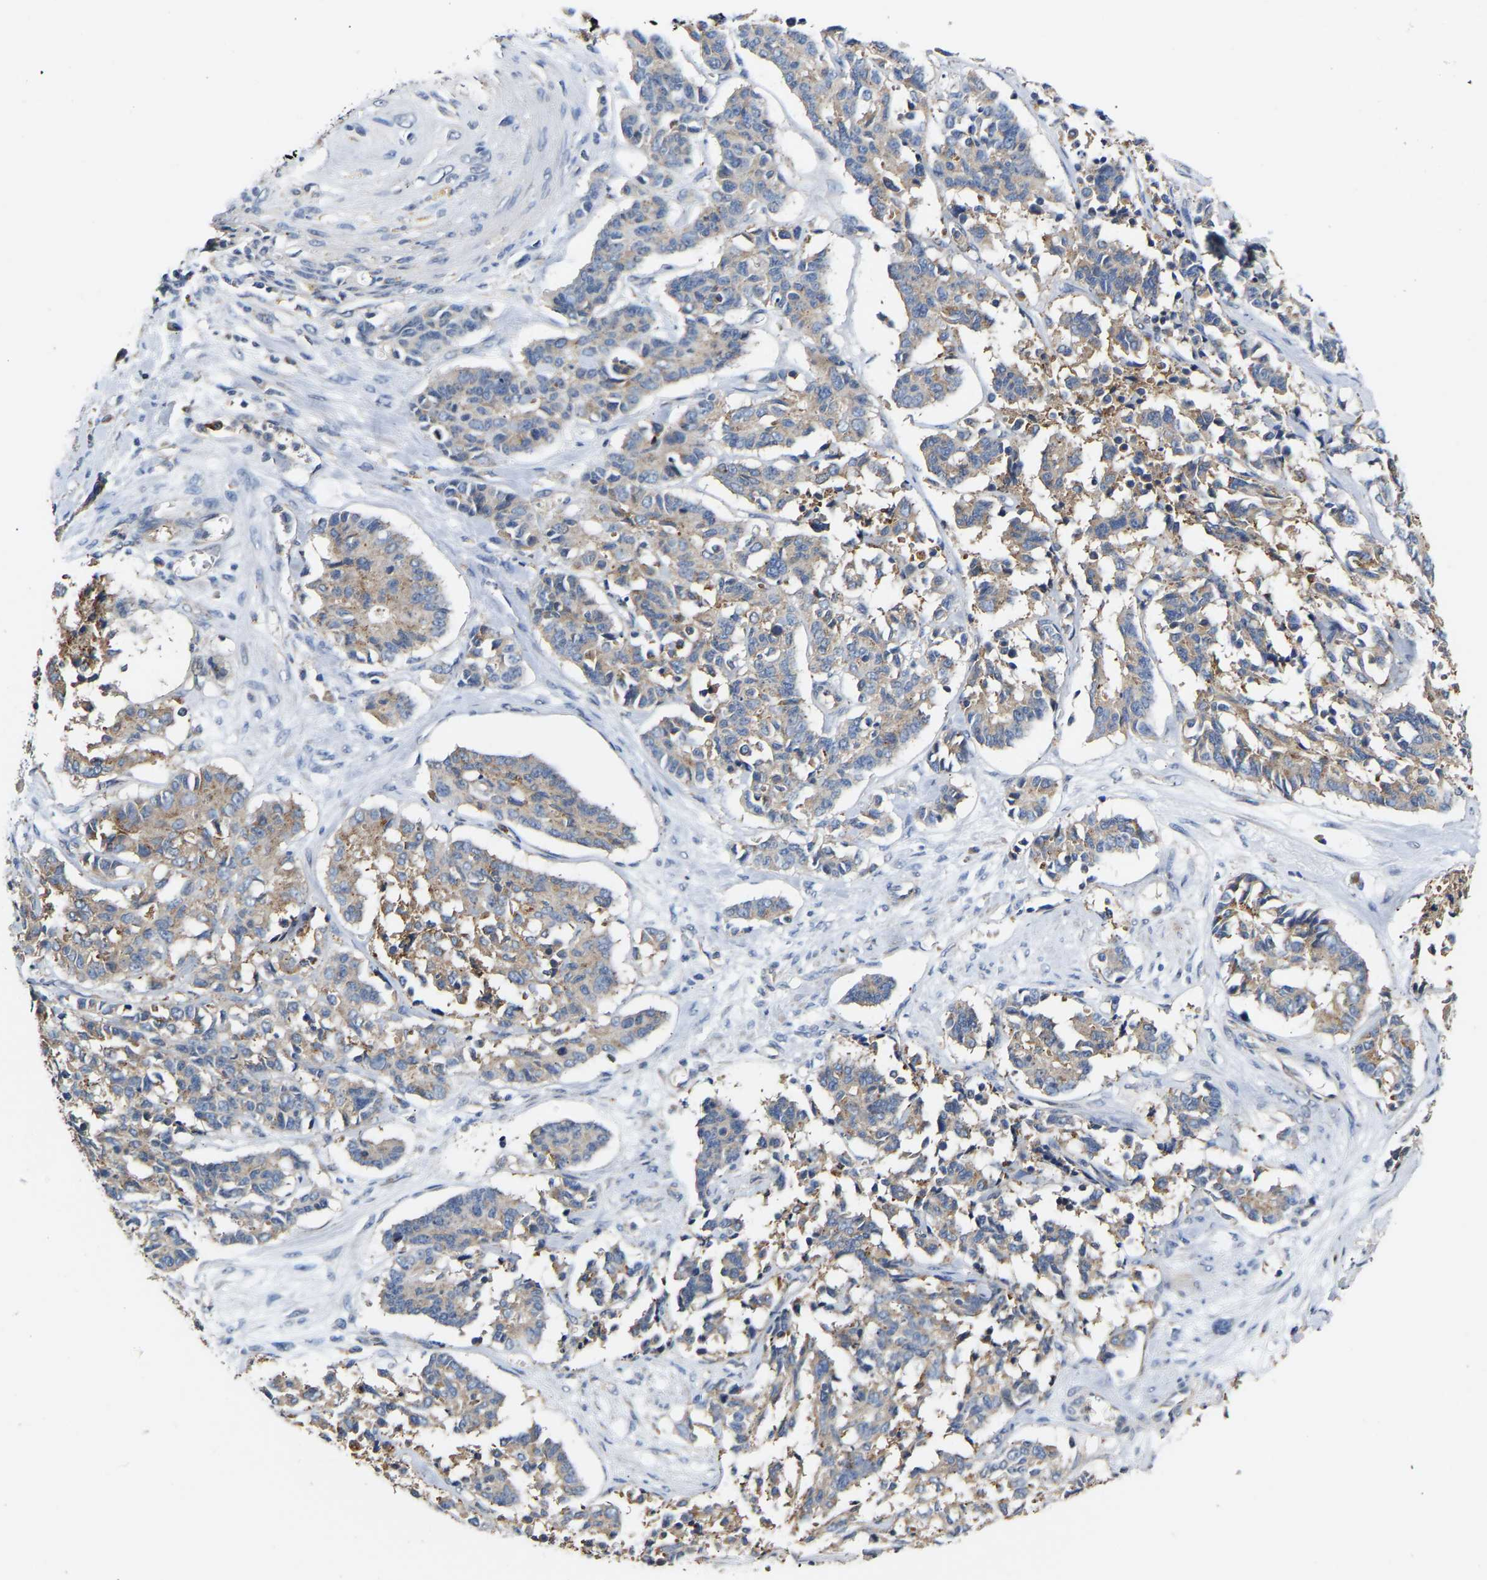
{"staining": {"intensity": "weak", "quantity": "<25%", "location": "cytoplasmic/membranous"}, "tissue": "cervical cancer", "cell_type": "Tumor cells", "image_type": "cancer", "snomed": [{"axis": "morphology", "description": "Squamous cell carcinoma, NOS"}, {"axis": "topography", "description": "Cervix"}], "caption": "This is an immunohistochemistry micrograph of cervical cancer (squamous cell carcinoma). There is no expression in tumor cells.", "gene": "AIMP2", "patient": {"sex": "female", "age": 35}}